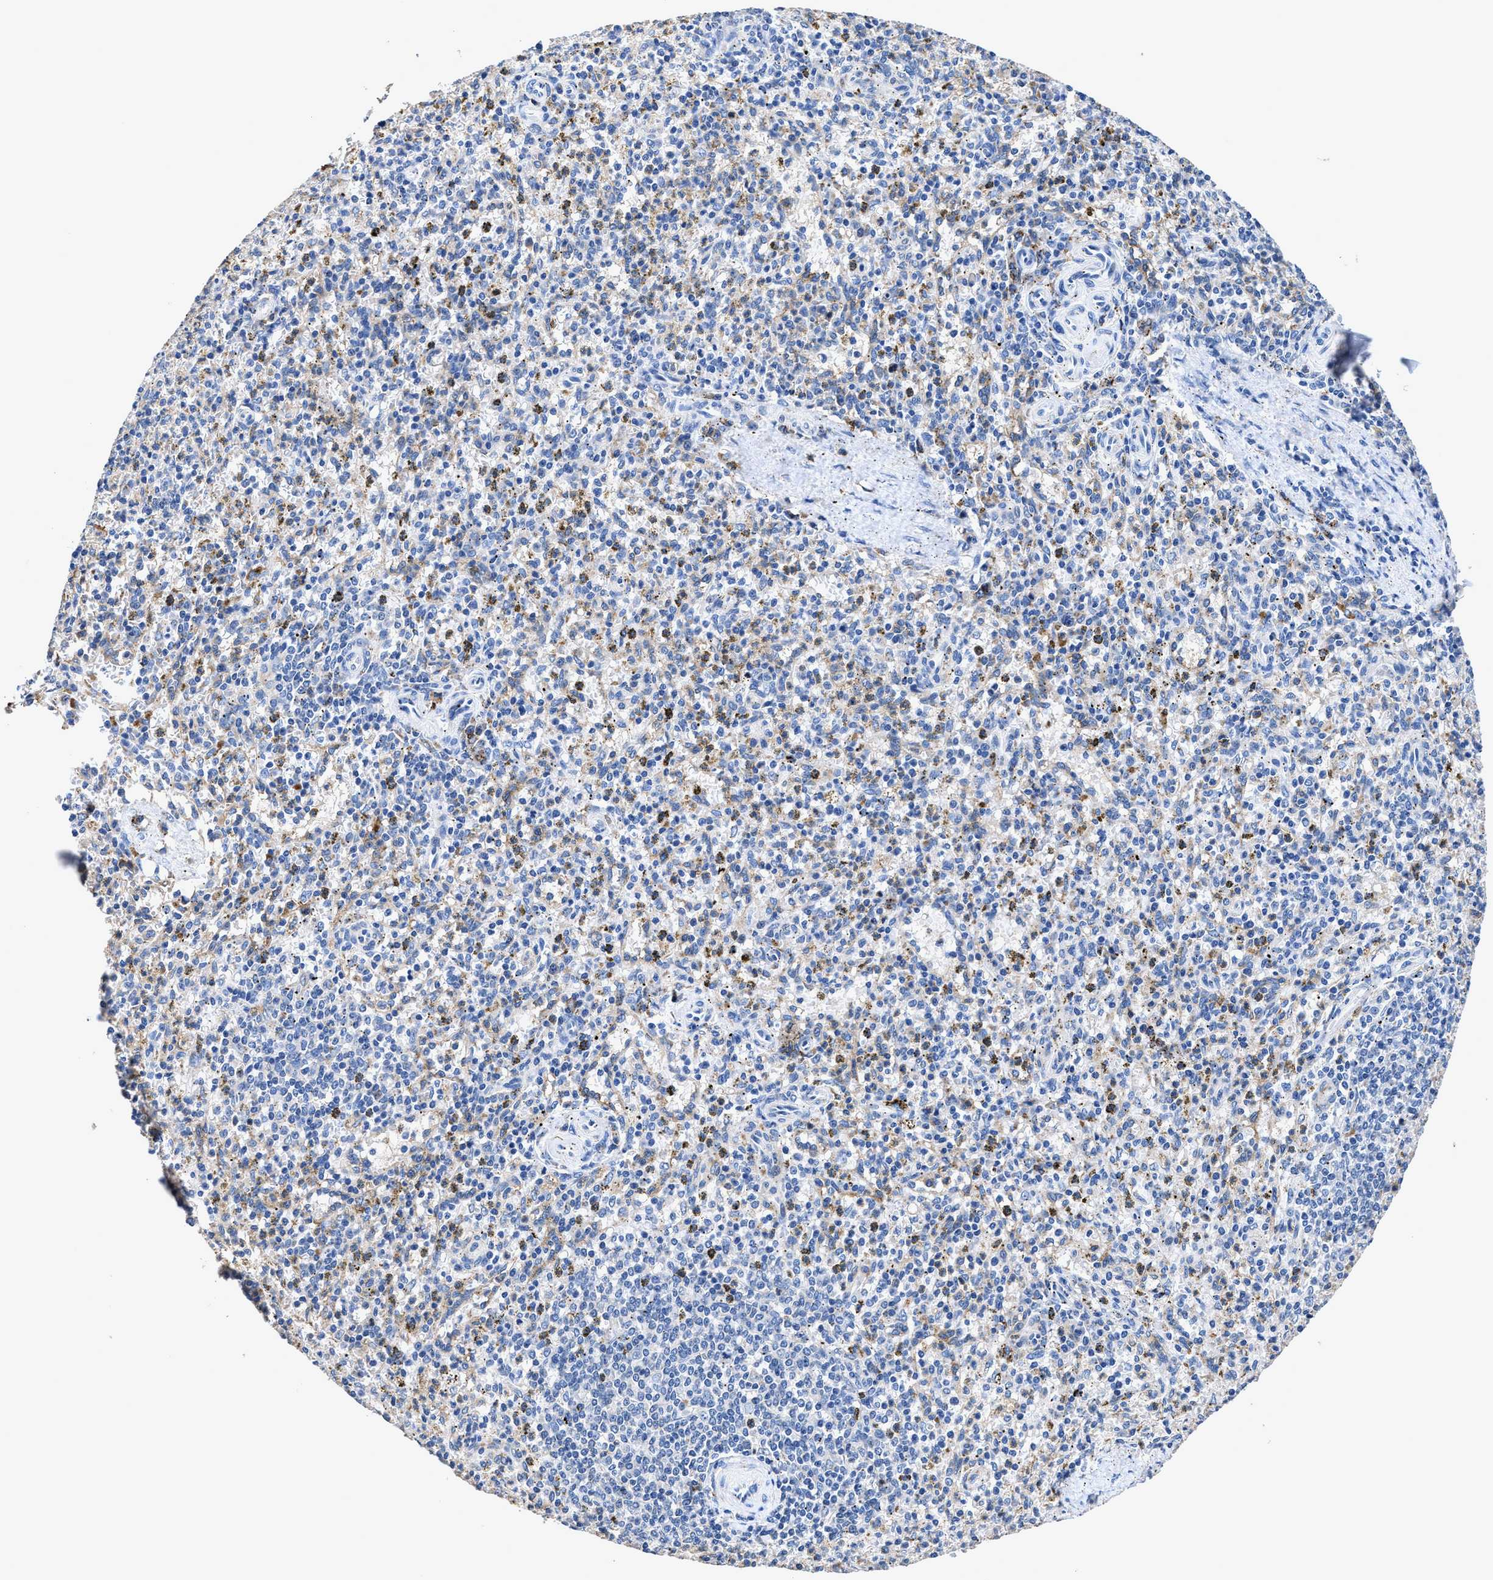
{"staining": {"intensity": "negative", "quantity": "none", "location": "none"}, "tissue": "spleen", "cell_type": "Cells in red pulp", "image_type": "normal", "snomed": [{"axis": "morphology", "description": "Normal tissue, NOS"}, {"axis": "topography", "description": "Spleen"}], "caption": "Micrograph shows no significant protein expression in cells in red pulp of normal spleen.", "gene": "UBR4", "patient": {"sex": "male", "age": 72}}